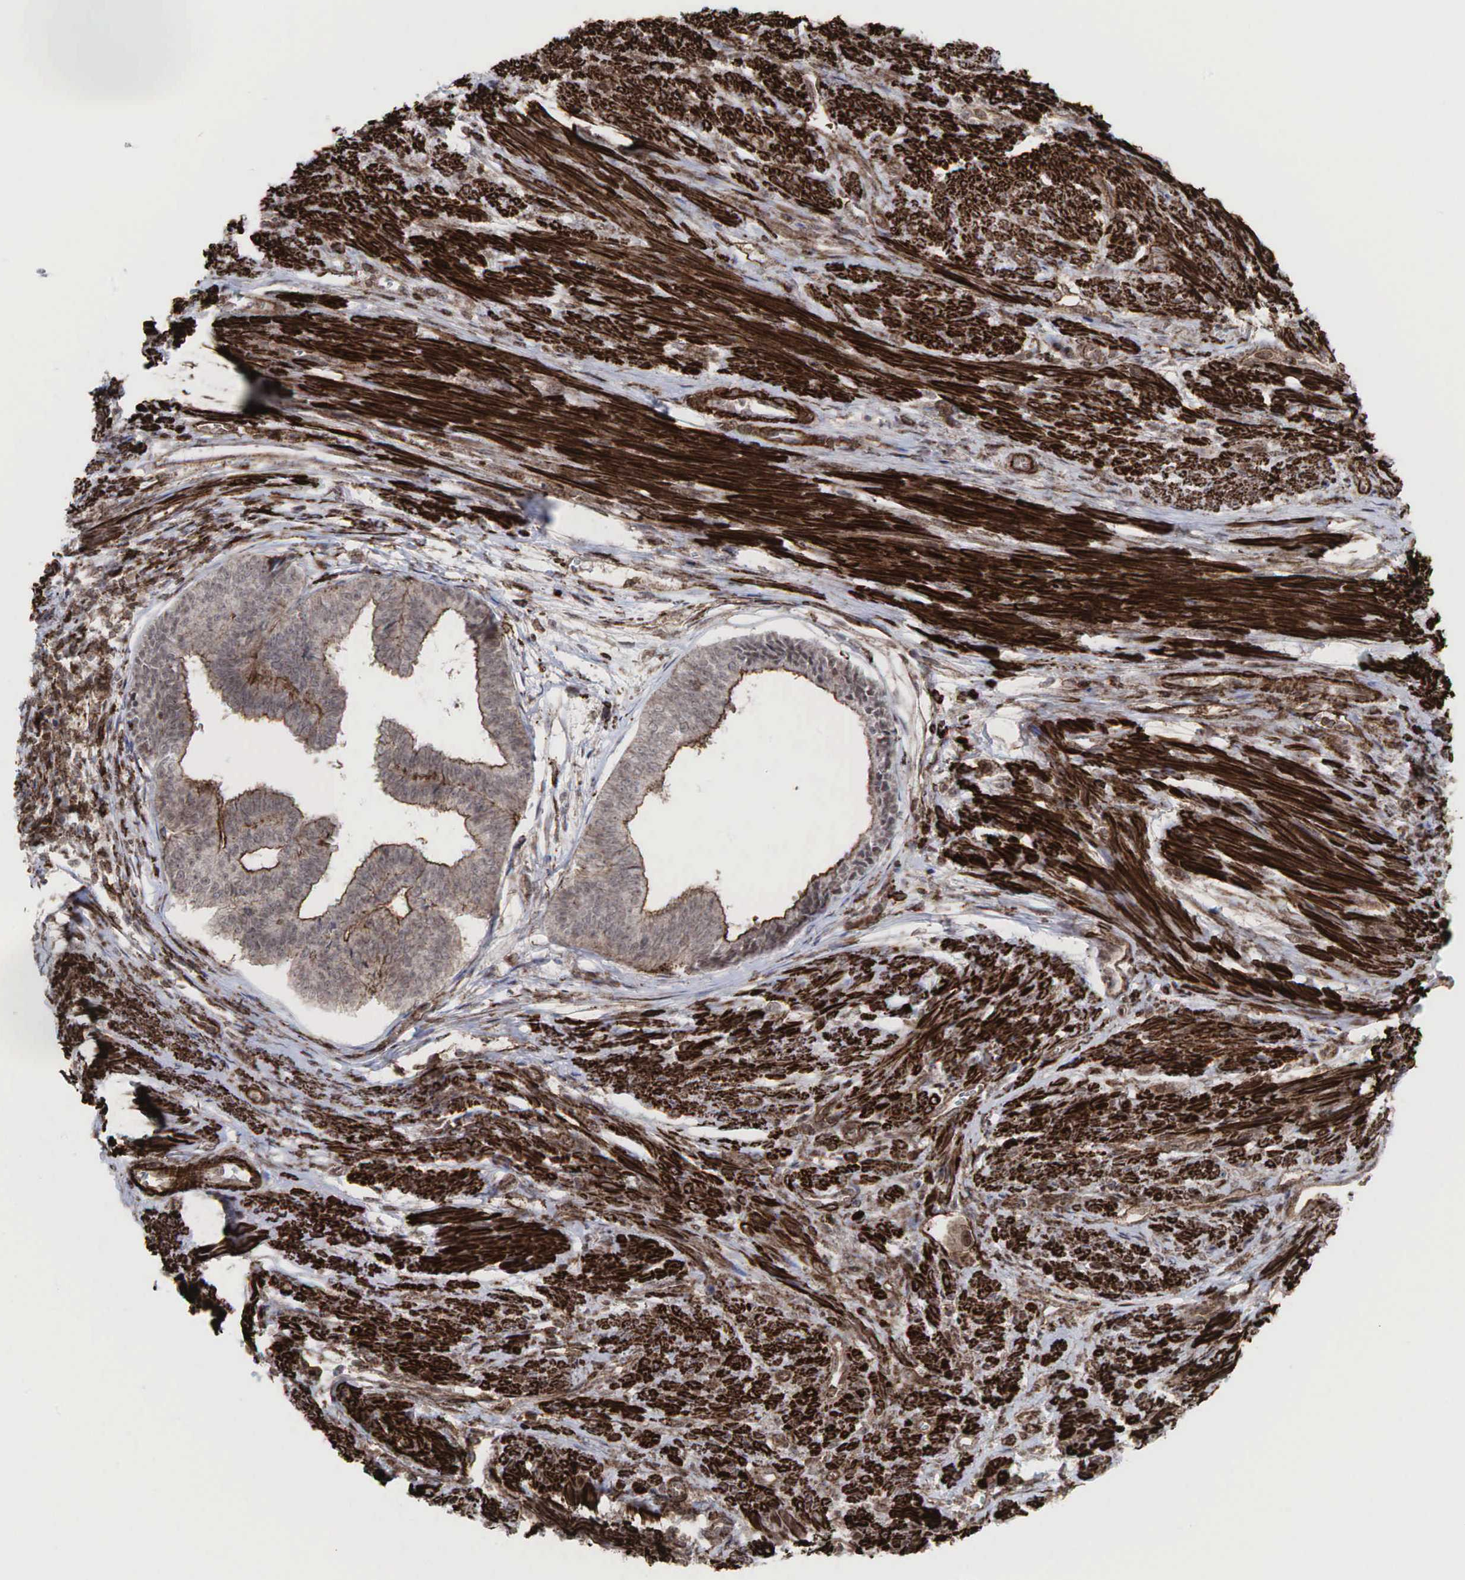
{"staining": {"intensity": "weak", "quantity": ">75%", "location": "cytoplasmic/membranous"}, "tissue": "endometrial cancer", "cell_type": "Tumor cells", "image_type": "cancer", "snomed": [{"axis": "morphology", "description": "Adenocarcinoma, NOS"}, {"axis": "topography", "description": "Endometrium"}], "caption": "IHC micrograph of endometrial cancer (adenocarcinoma) stained for a protein (brown), which shows low levels of weak cytoplasmic/membranous expression in approximately >75% of tumor cells.", "gene": "GPRASP1", "patient": {"sex": "female", "age": 75}}